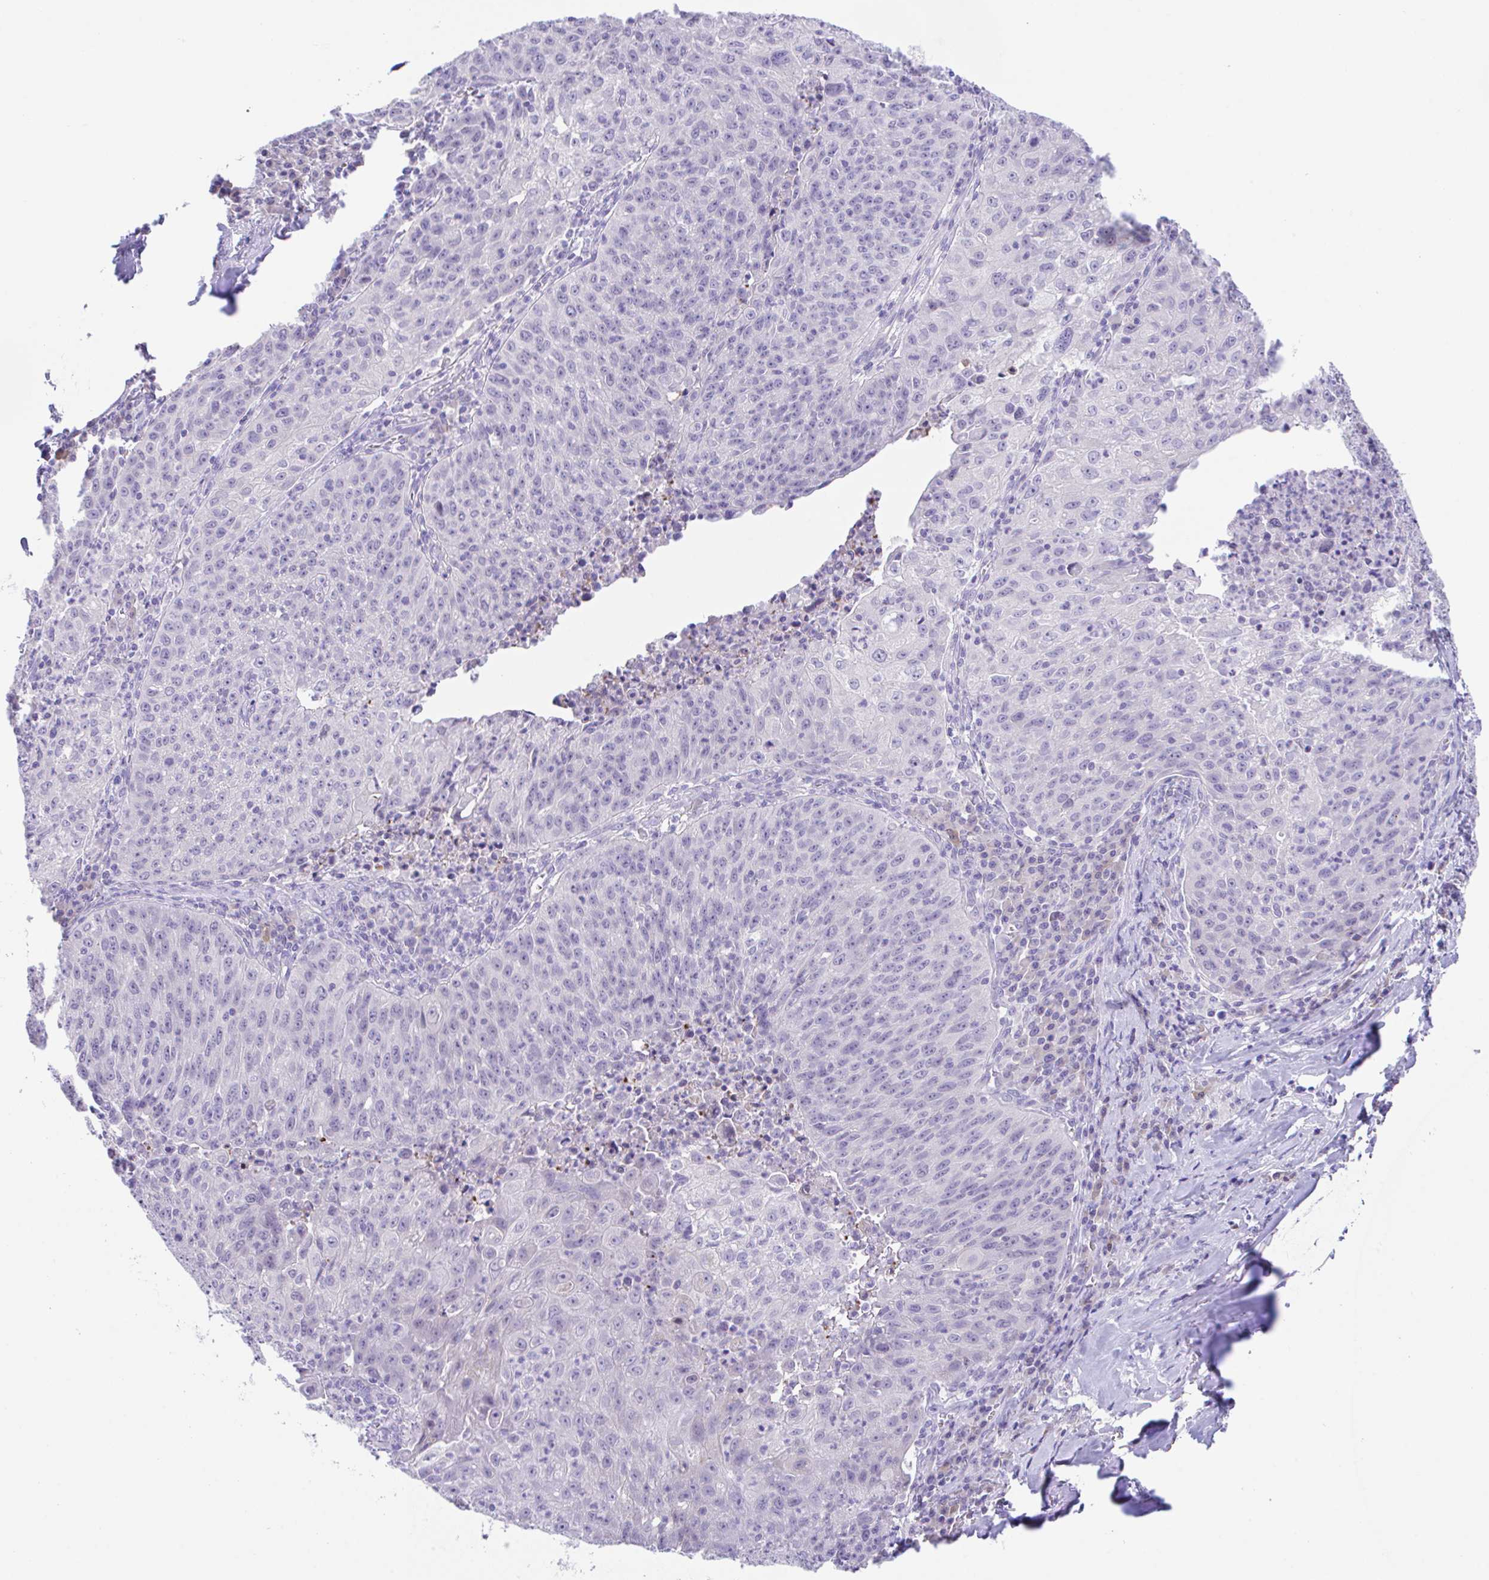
{"staining": {"intensity": "negative", "quantity": "none", "location": "none"}, "tissue": "lung cancer", "cell_type": "Tumor cells", "image_type": "cancer", "snomed": [{"axis": "morphology", "description": "Squamous cell carcinoma, NOS"}, {"axis": "morphology", "description": "Squamous cell carcinoma, metastatic, NOS"}, {"axis": "topography", "description": "Bronchus"}, {"axis": "topography", "description": "Lung"}], "caption": "Lung metastatic squamous cell carcinoma was stained to show a protein in brown. There is no significant expression in tumor cells.", "gene": "HACD4", "patient": {"sex": "male", "age": 62}}